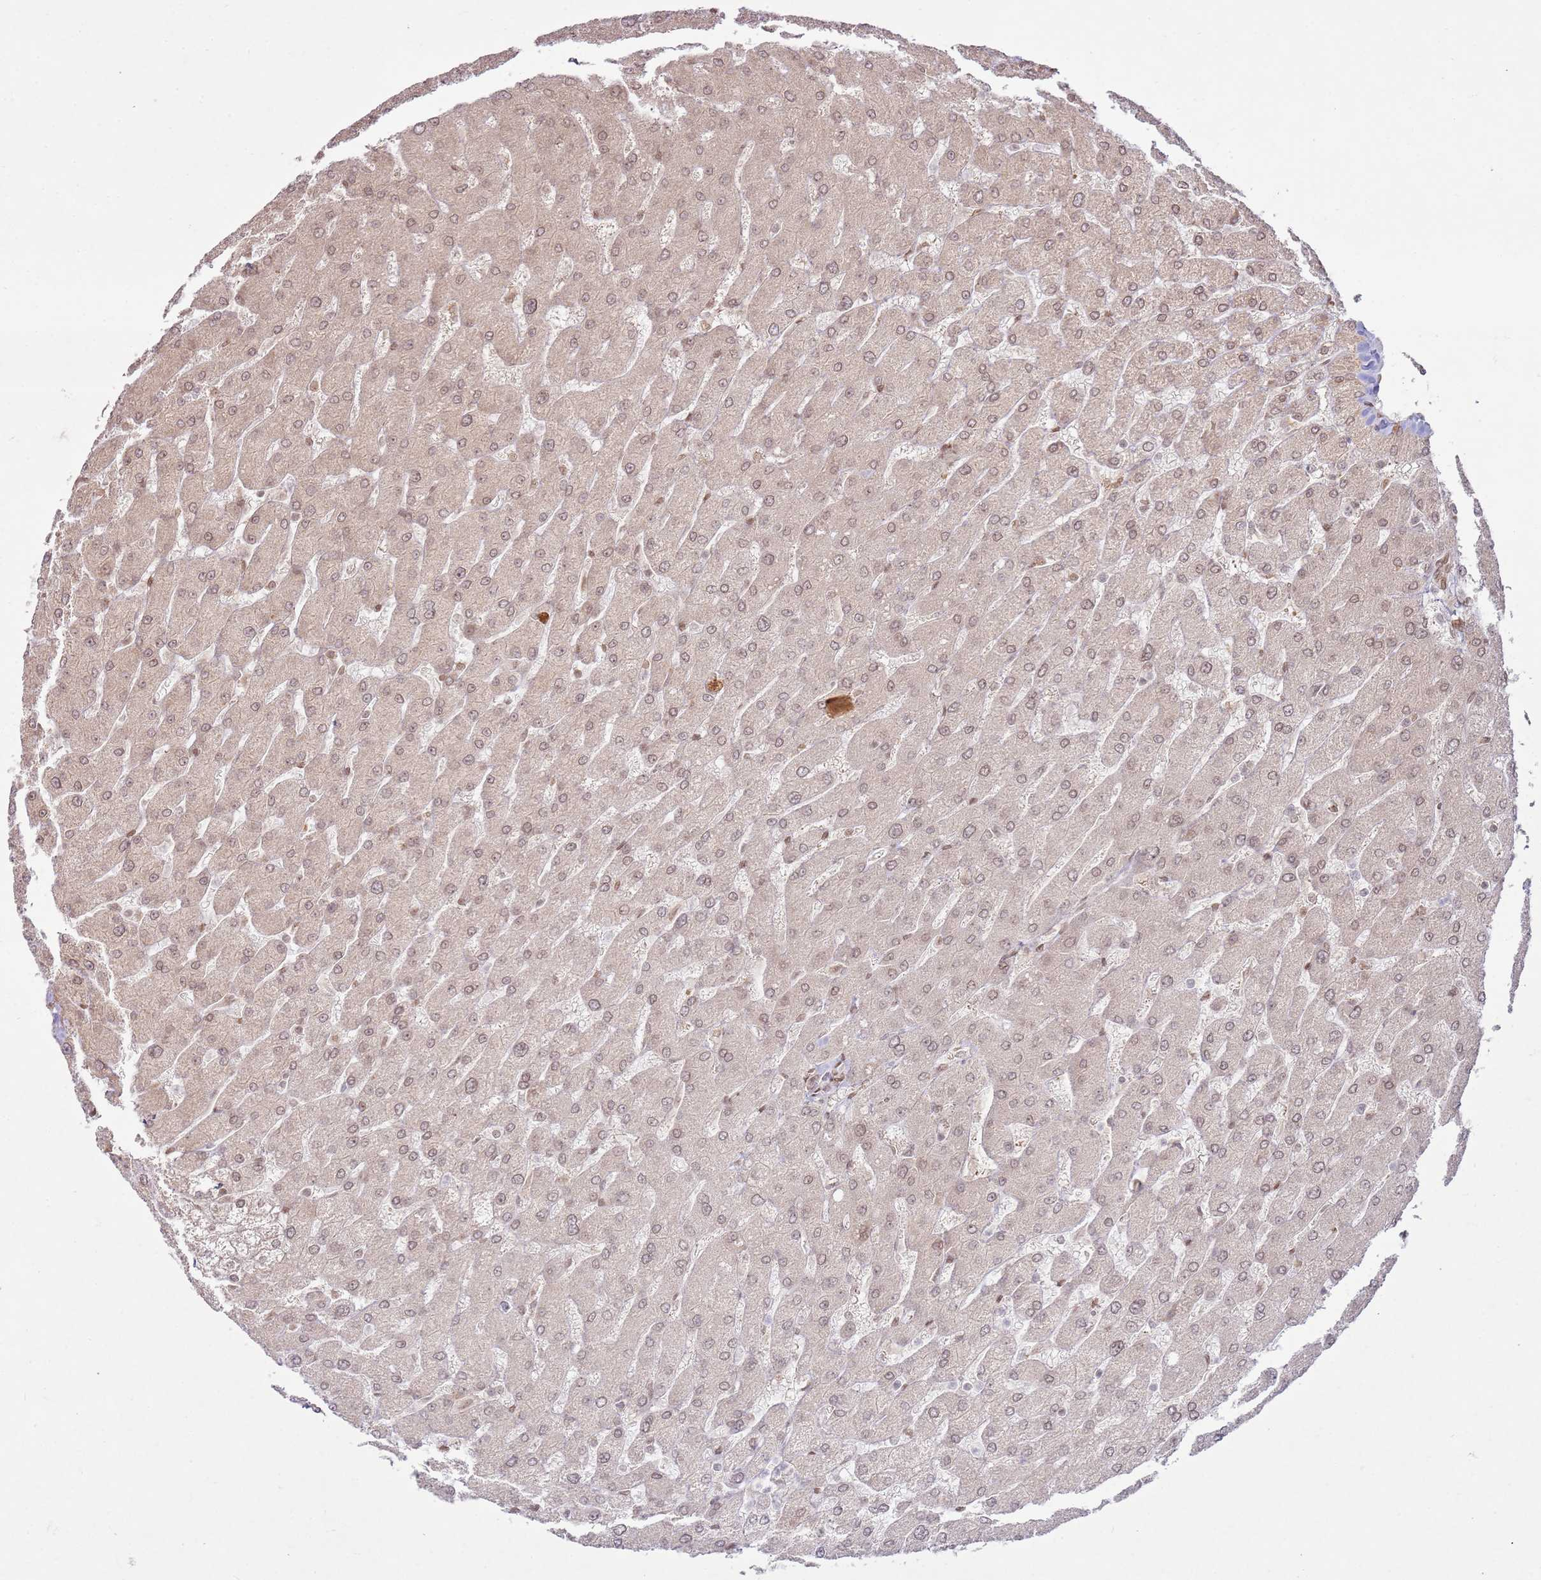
{"staining": {"intensity": "moderate", "quantity": ">75%", "location": "cytoplasmic/membranous,nuclear"}, "tissue": "liver", "cell_type": "Cholangiocytes", "image_type": "normal", "snomed": [{"axis": "morphology", "description": "Normal tissue, NOS"}, {"axis": "topography", "description": "Liver"}], "caption": "A medium amount of moderate cytoplasmic/membranous,nuclear expression is present in about >75% of cholangiocytes in benign liver.", "gene": "KLHL36", "patient": {"sex": "male", "age": 55}}